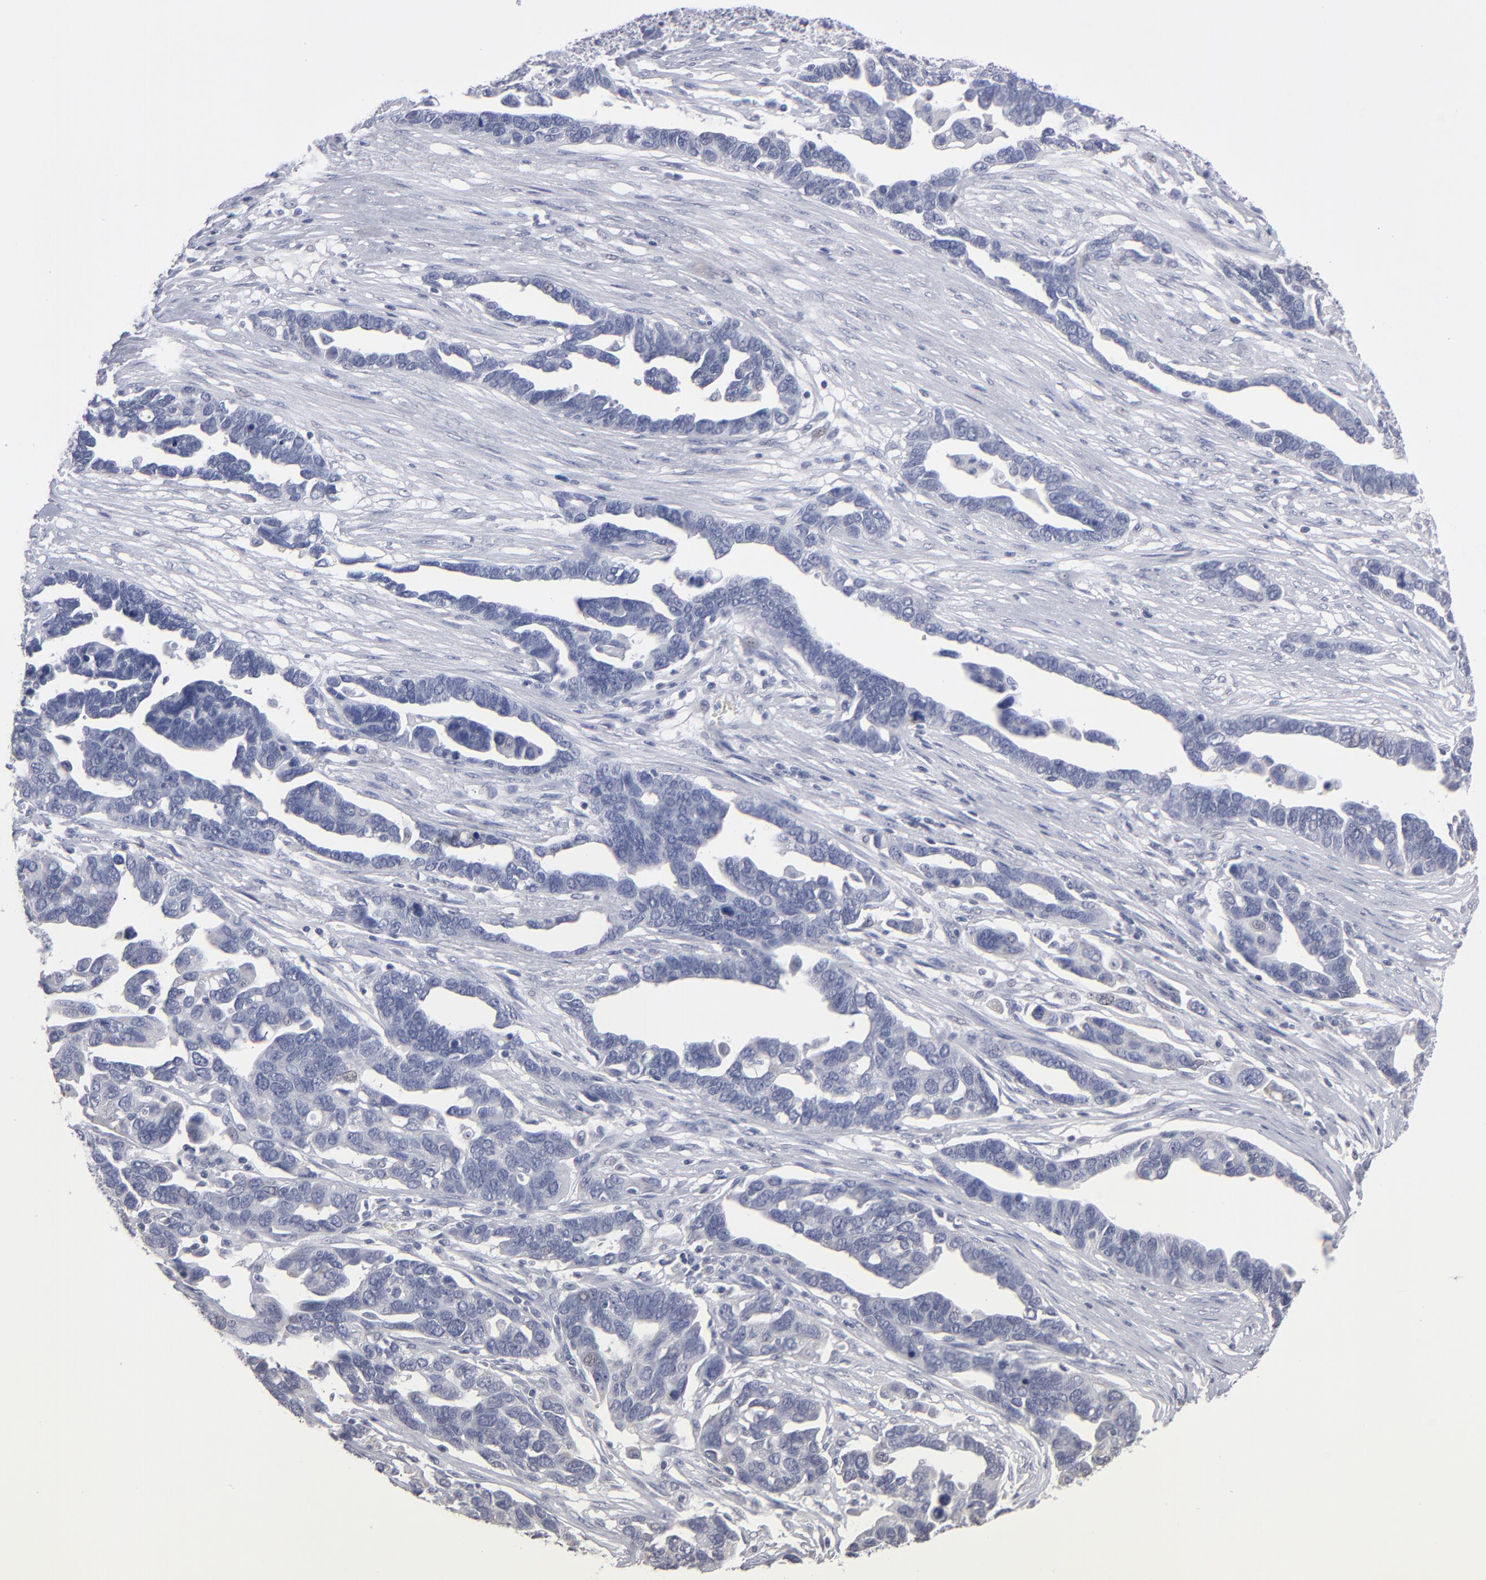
{"staining": {"intensity": "negative", "quantity": "none", "location": "none"}, "tissue": "ovarian cancer", "cell_type": "Tumor cells", "image_type": "cancer", "snomed": [{"axis": "morphology", "description": "Cystadenocarcinoma, serous, NOS"}, {"axis": "topography", "description": "Ovary"}], "caption": "Micrograph shows no protein positivity in tumor cells of serous cystadenocarcinoma (ovarian) tissue.", "gene": "RPH3A", "patient": {"sex": "female", "age": 54}}